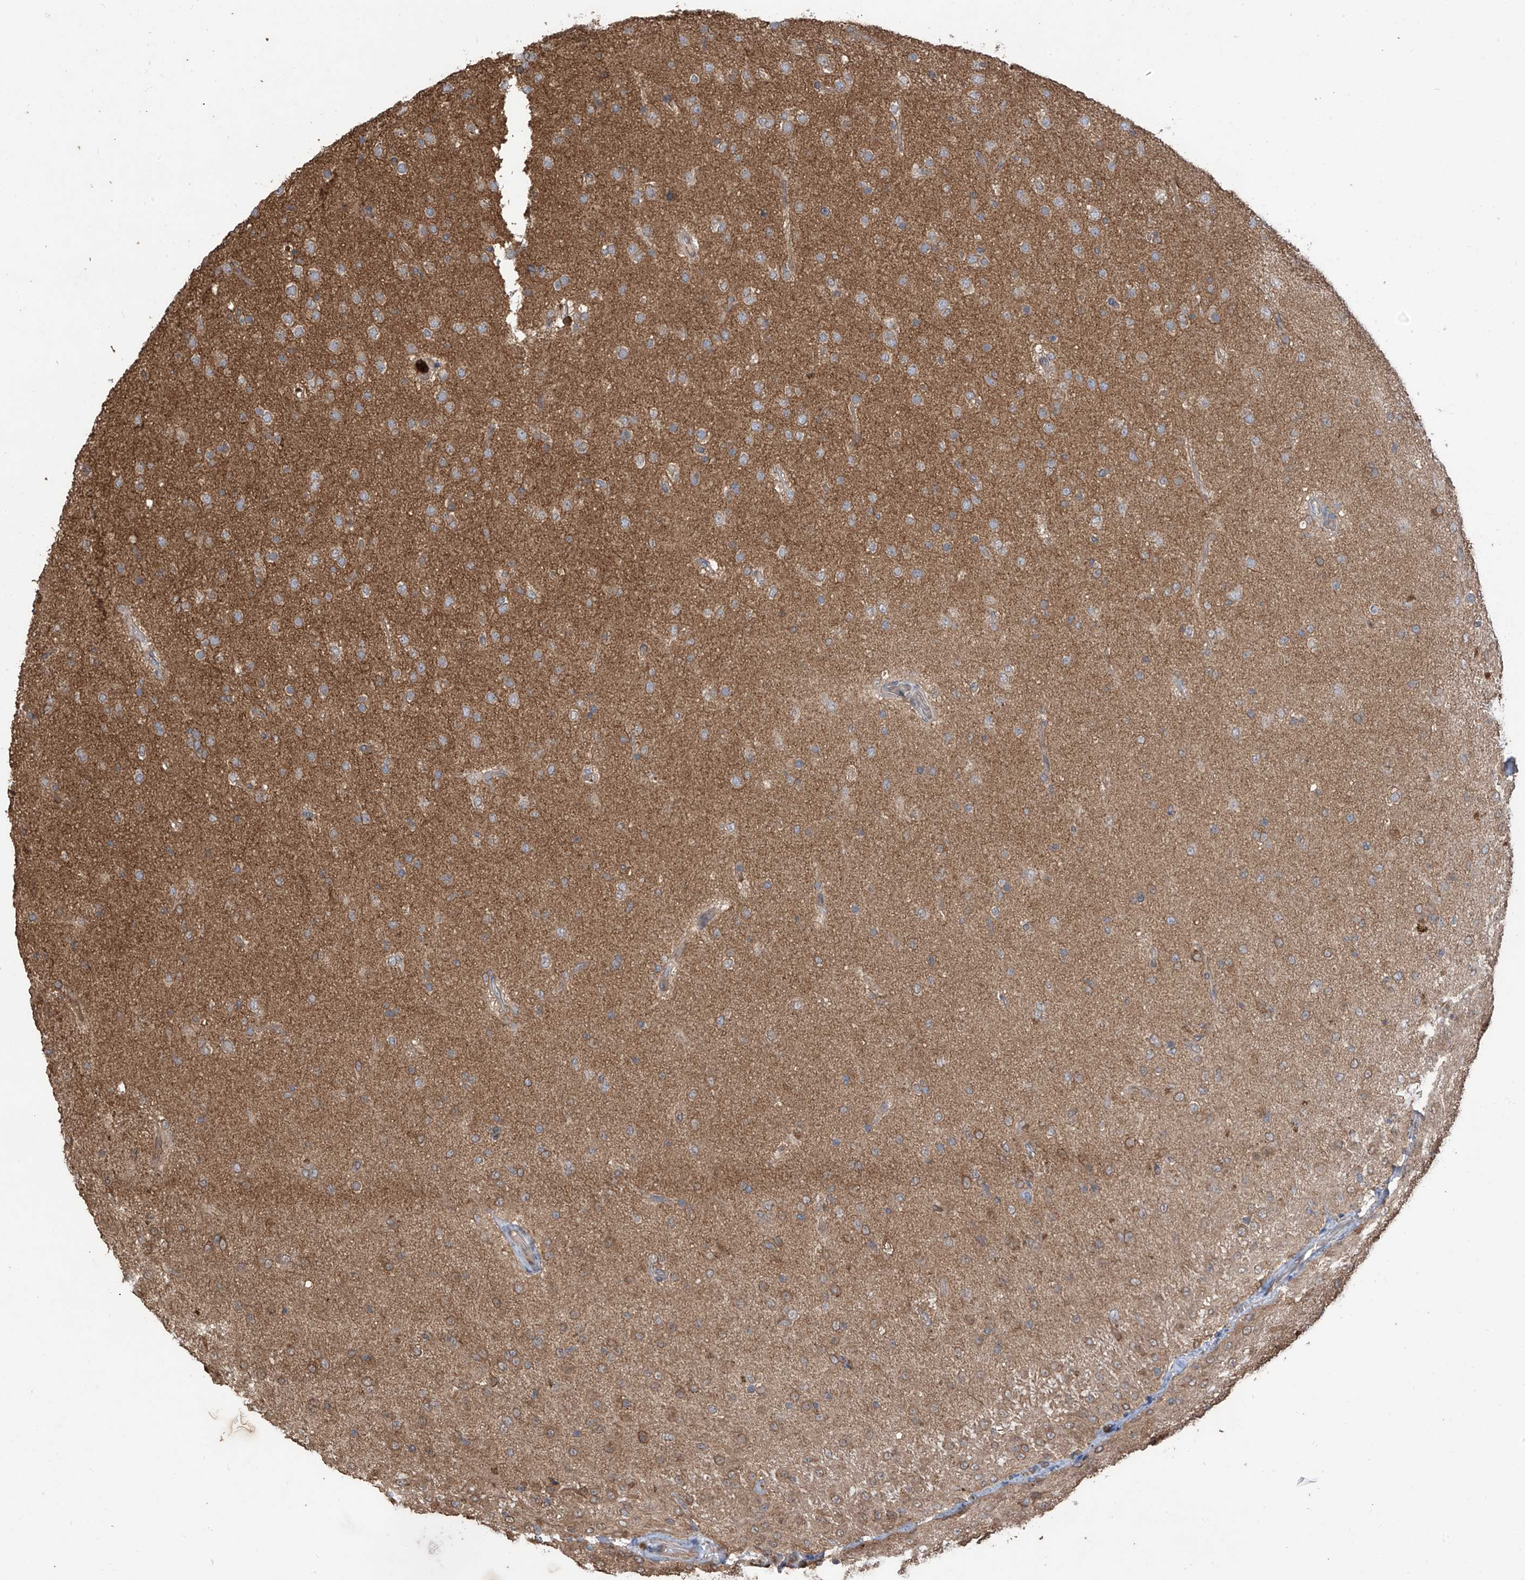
{"staining": {"intensity": "moderate", "quantity": "25%-75%", "location": "cytoplasmic/membranous"}, "tissue": "glioma", "cell_type": "Tumor cells", "image_type": "cancer", "snomed": [{"axis": "morphology", "description": "Glioma, malignant, Low grade"}, {"axis": "topography", "description": "Brain"}], "caption": "Brown immunohistochemical staining in human glioma demonstrates moderate cytoplasmic/membranous expression in about 25%-75% of tumor cells.", "gene": "AGBL5", "patient": {"sex": "male", "age": 65}}